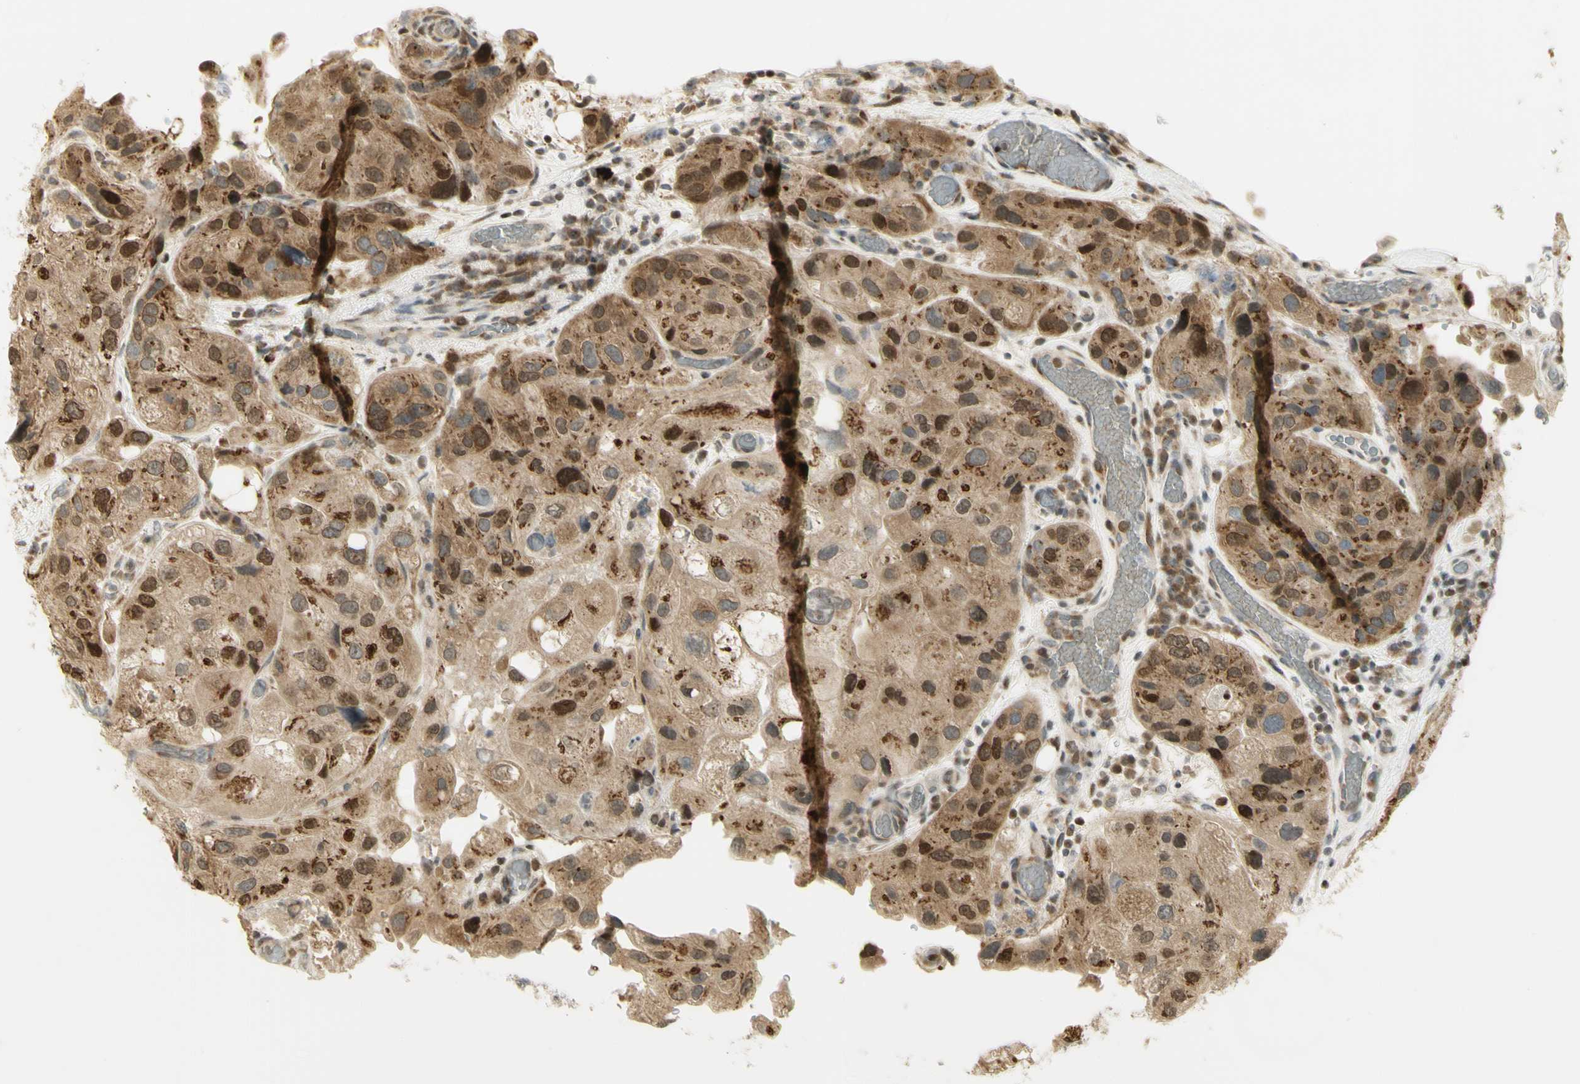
{"staining": {"intensity": "moderate", "quantity": ">75%", "location": "cytoplasmic/membranous,nuclear"}, "tissue": "urothelial cancer", "cell_type": "Tumor cells", "image_type": "cancer", "snomed": [{"axis": "morphology", "description": "Urothelial carcinoma, High grade"}, {"axis": "topography", "description": "Urinary bladder"}], "caption": "The photomicrograph demonstrates a brown stain indicating the presence of a protein in the cytoplasmic/membranous and nuclear of tumor cells in urothelial cancer.", "gene": "KIF11", "patient": {"sex": "female", "age": 64}}